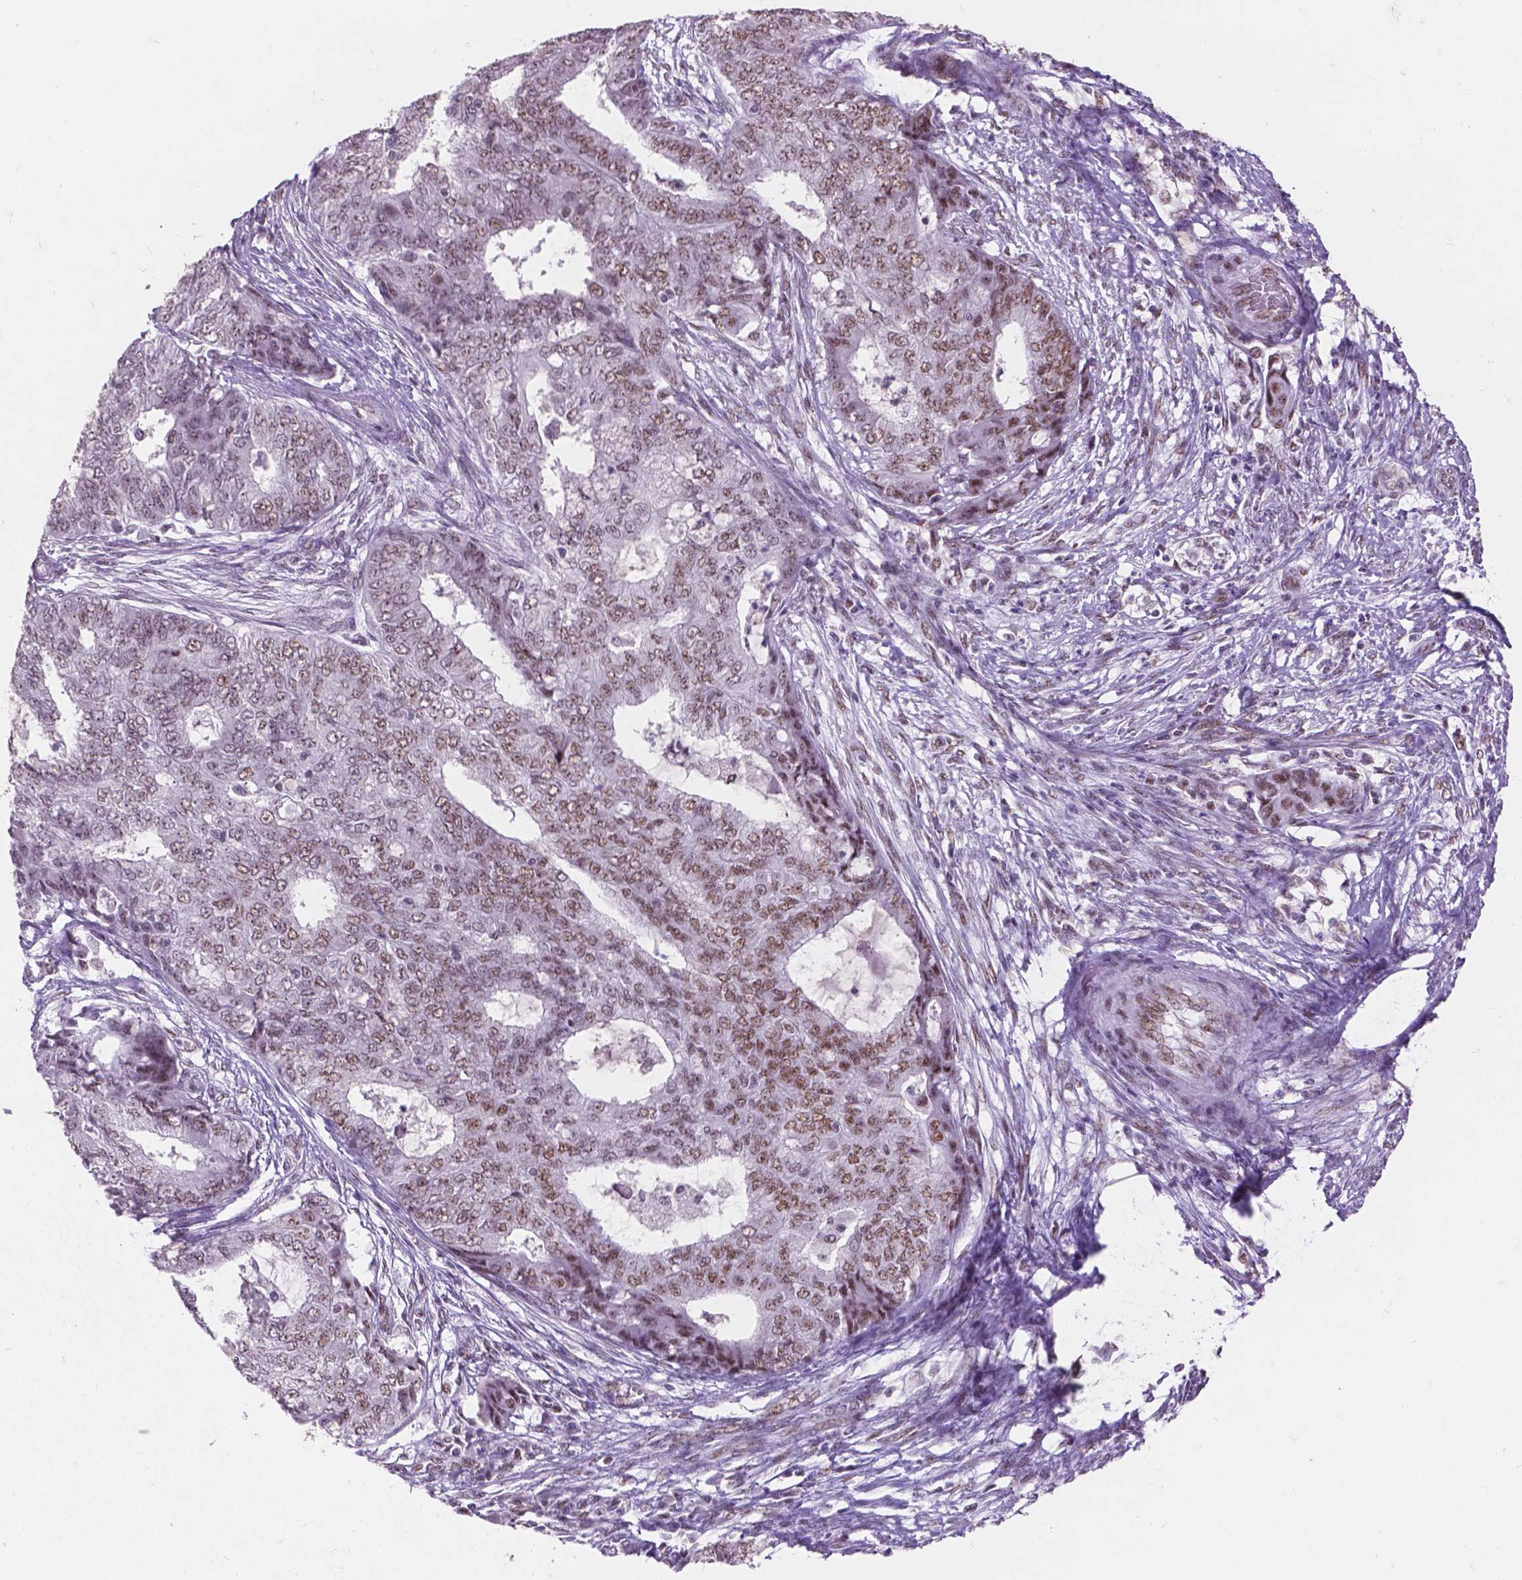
{"staining": {"intensity": "moderate", "quantity": "25%-75%", "location": "nuclear"}, "tissue": "endometrial cancer", "cell_type": "Tumor cells", "image_type": "cancer", "snomed": [{"axis": "morphology", "description": "Adenocarcinoma, NOS"}, {"axis": "topography", "description": "Endometrium"}], "caption": "A photomicrograph of human adenocarcinoma (endometrial) stained for a protein reveals moderate nuclear brown staining in tumor cells. Ihc stains the protein of interest in brown and the nuclei are stained blue.", "gene": "COIL", "patient": {"sex": "female", "age": 62}}